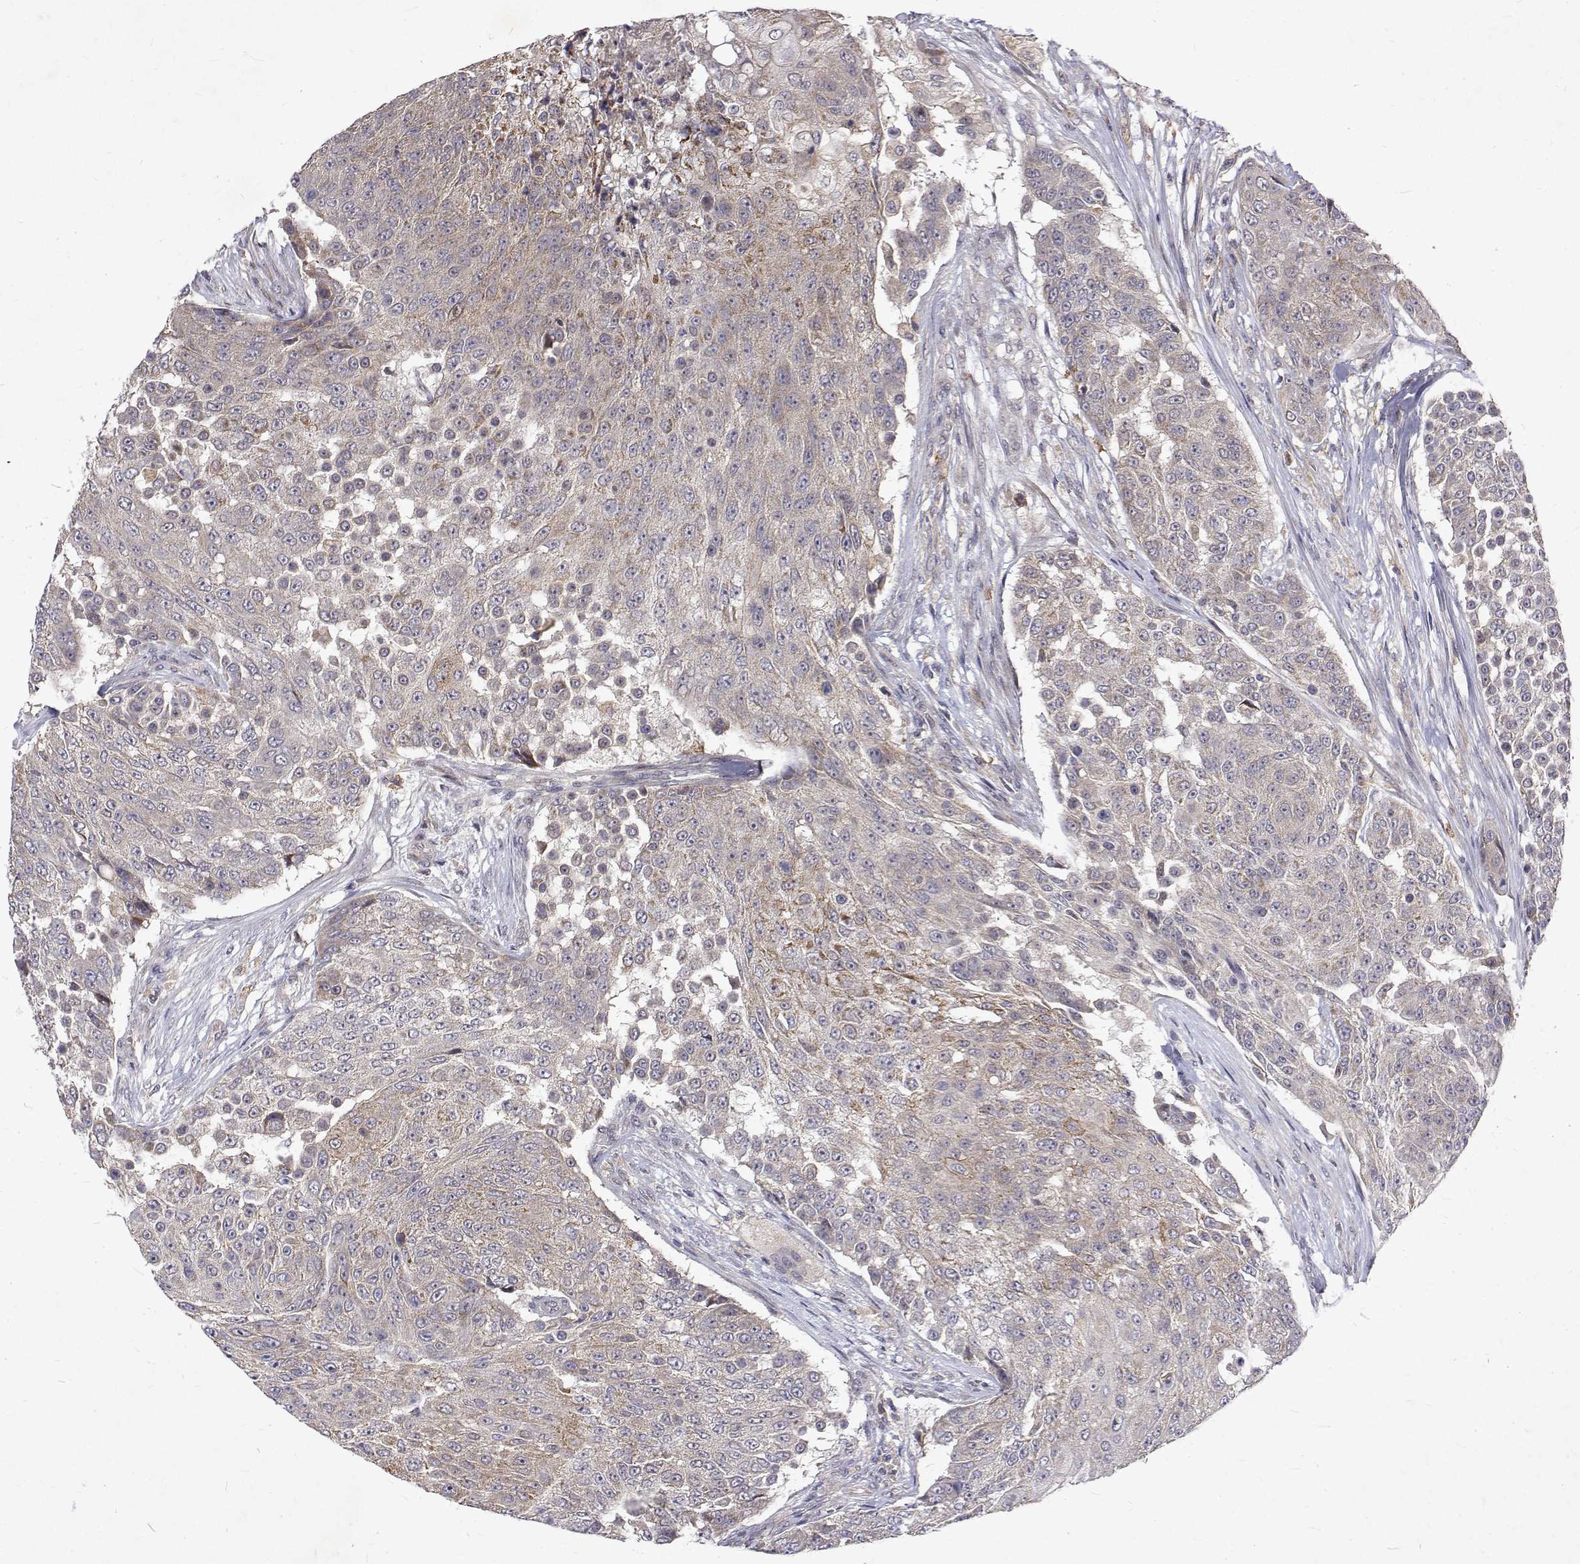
{"staining": {"intensity": "weak", "quantity": "25%-75%", "location": "cytoplasmic/membranous"}, "tissue": "urothelial cancer", "cell_type": "Tumor cells", "image_type": "cancer", "snomed": [{"axis": "morphology", "description": "Urothelial carcinoma, High grade"}, {"axis": "topography", "description": "Urinary bladder"}], "caption": "High-grade urothelial carcinoma stained with DAB immunohistochemistry (IHC) reveals low levels of weak cytoplasmic/membranous expression in approximately 25%-75% of tumor cells. (Brightfield microscopy of DAB IHC at high magnification).", "gene": "ALKBH8", "patient": {"sex": "female", "age": 63}}